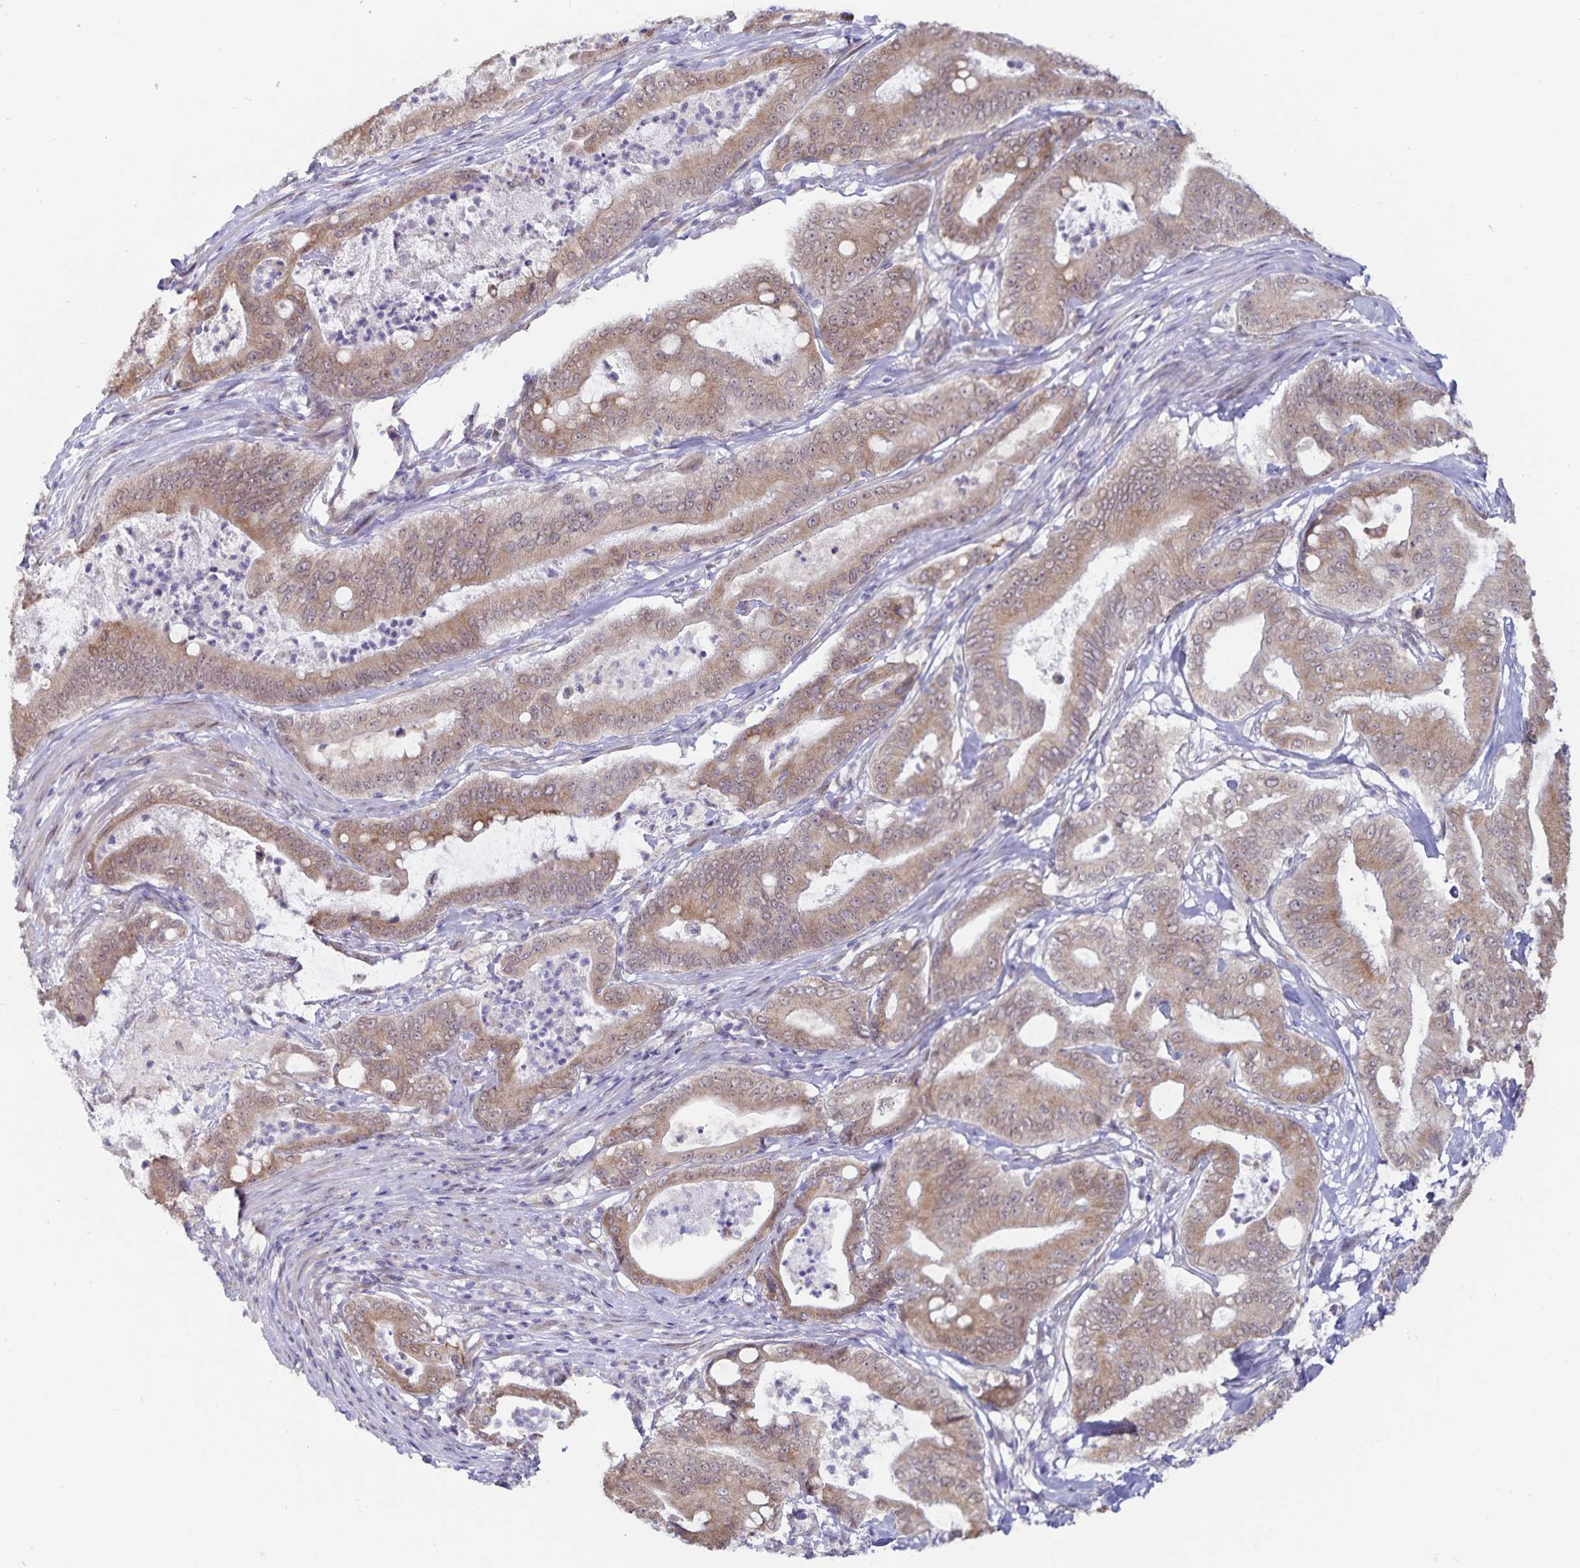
{"staining": {"intensity": "moderate", "quantity": ">75%", "location": "cytoplasmic/membranous"}, "tissue": "pancreatic cancer", "cell_type": "Tumor cells", "image_type": "cancer", "snomed": [{"axis": "morphology", "description": "Adenocarcinoma, NOS"}, {"axis": "topography", "description": "Pancreas"}], "caption": "About >75% of tumor cells in human adenocarcinoma (pancreatic) show moderate cytoplasmic/membranous protein staining as visualized by brown immunohistochemical staining.", "gene": "ATP2A2", "patient": {"sex": "male", "age": 71}}